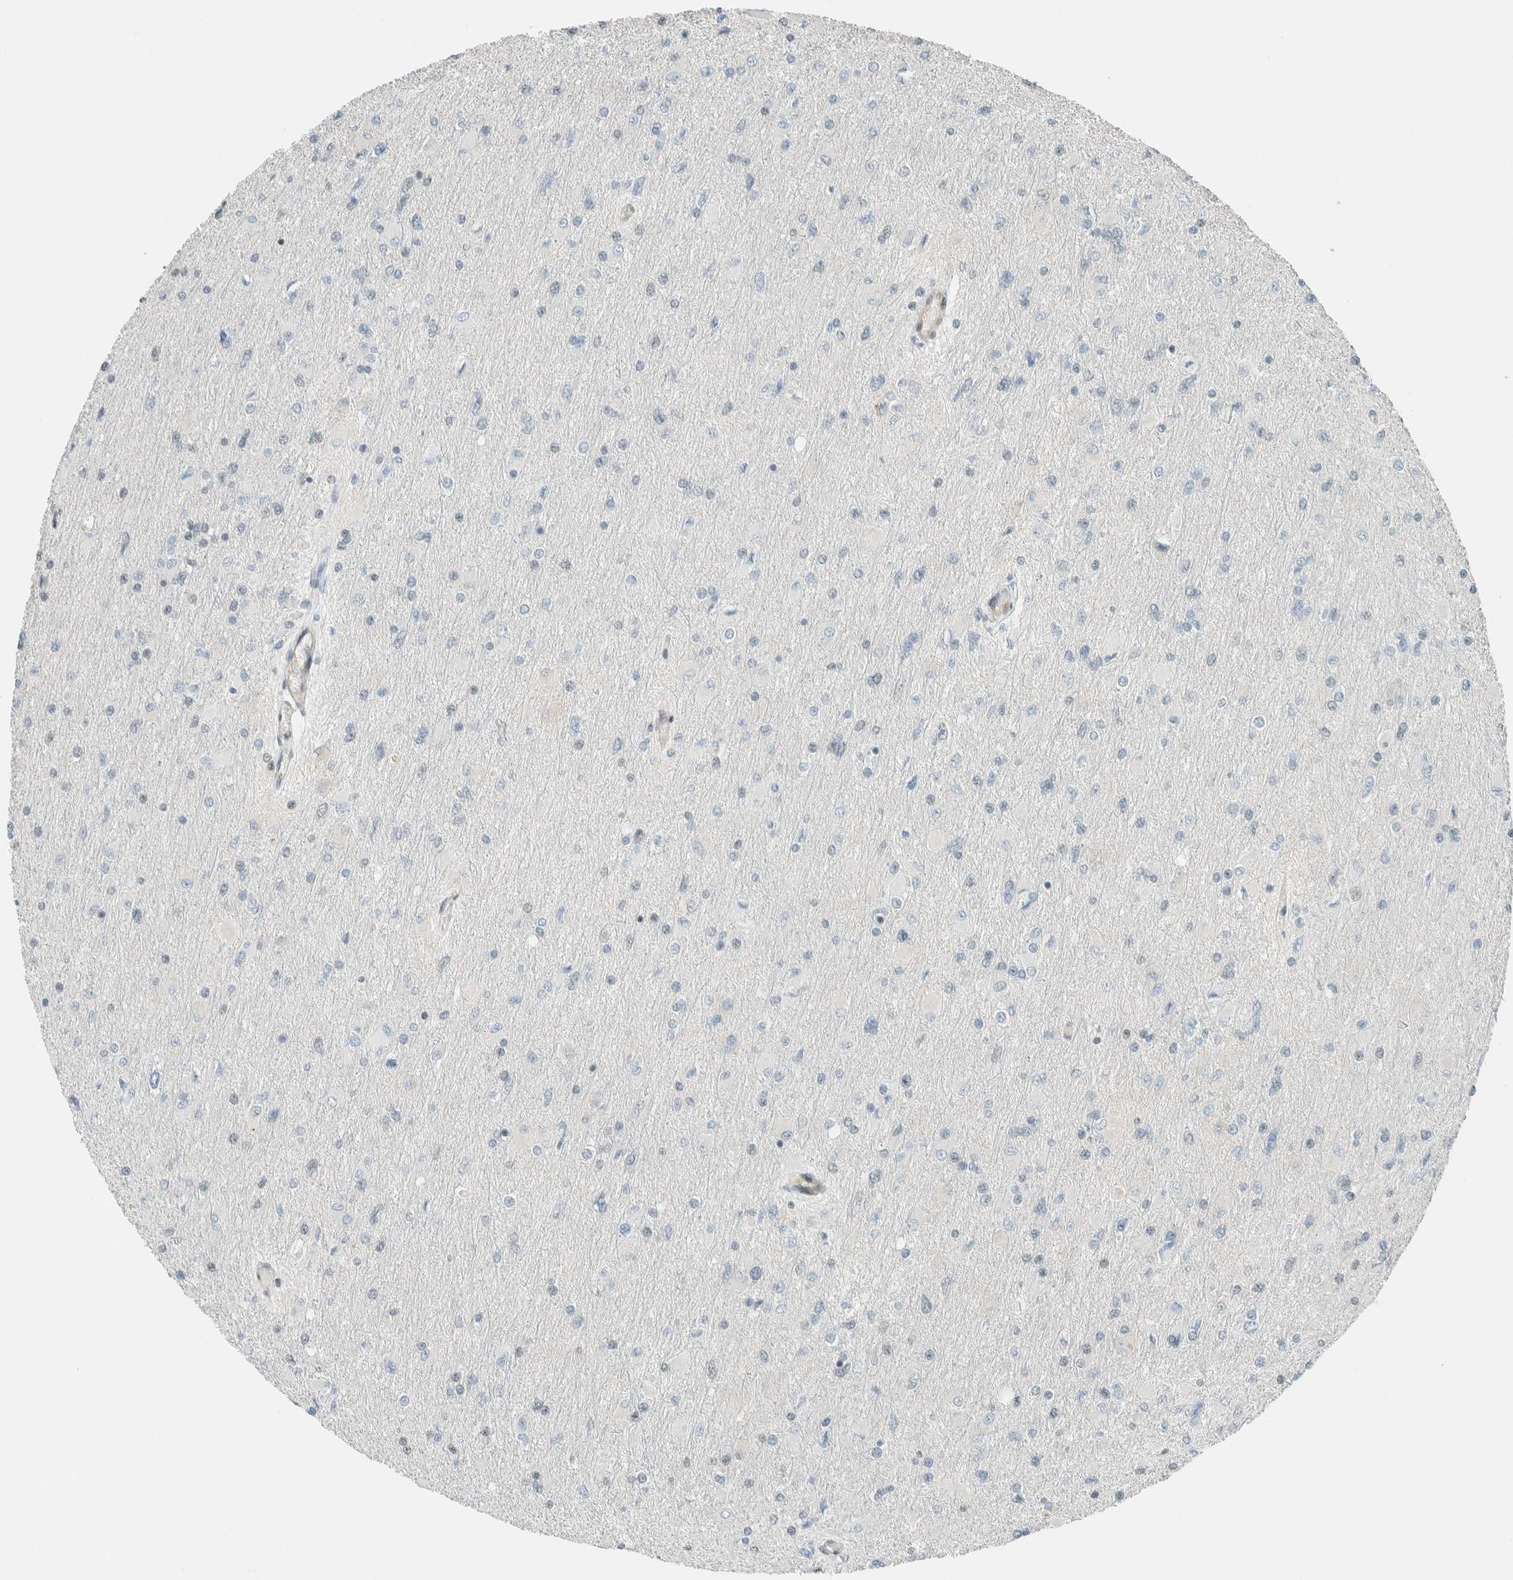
{"staining": {"intensity": "negative", "quantity": "none", "location": "none"}, "tissue": "glioma", "cell_type": "Tumor cells", "image_type": "cancer", "snomed": [{"axis": "morphology", "description": "Glioma, malignant, High grade"}, {"axis": "topography", "description": "Cerebral cortex"}], "caption": "The micrograph exhibits no significant positivity in tumor cells of glioma.", "gene": "NIBAN2", "patient": {"sex": "female", "age": 36}}